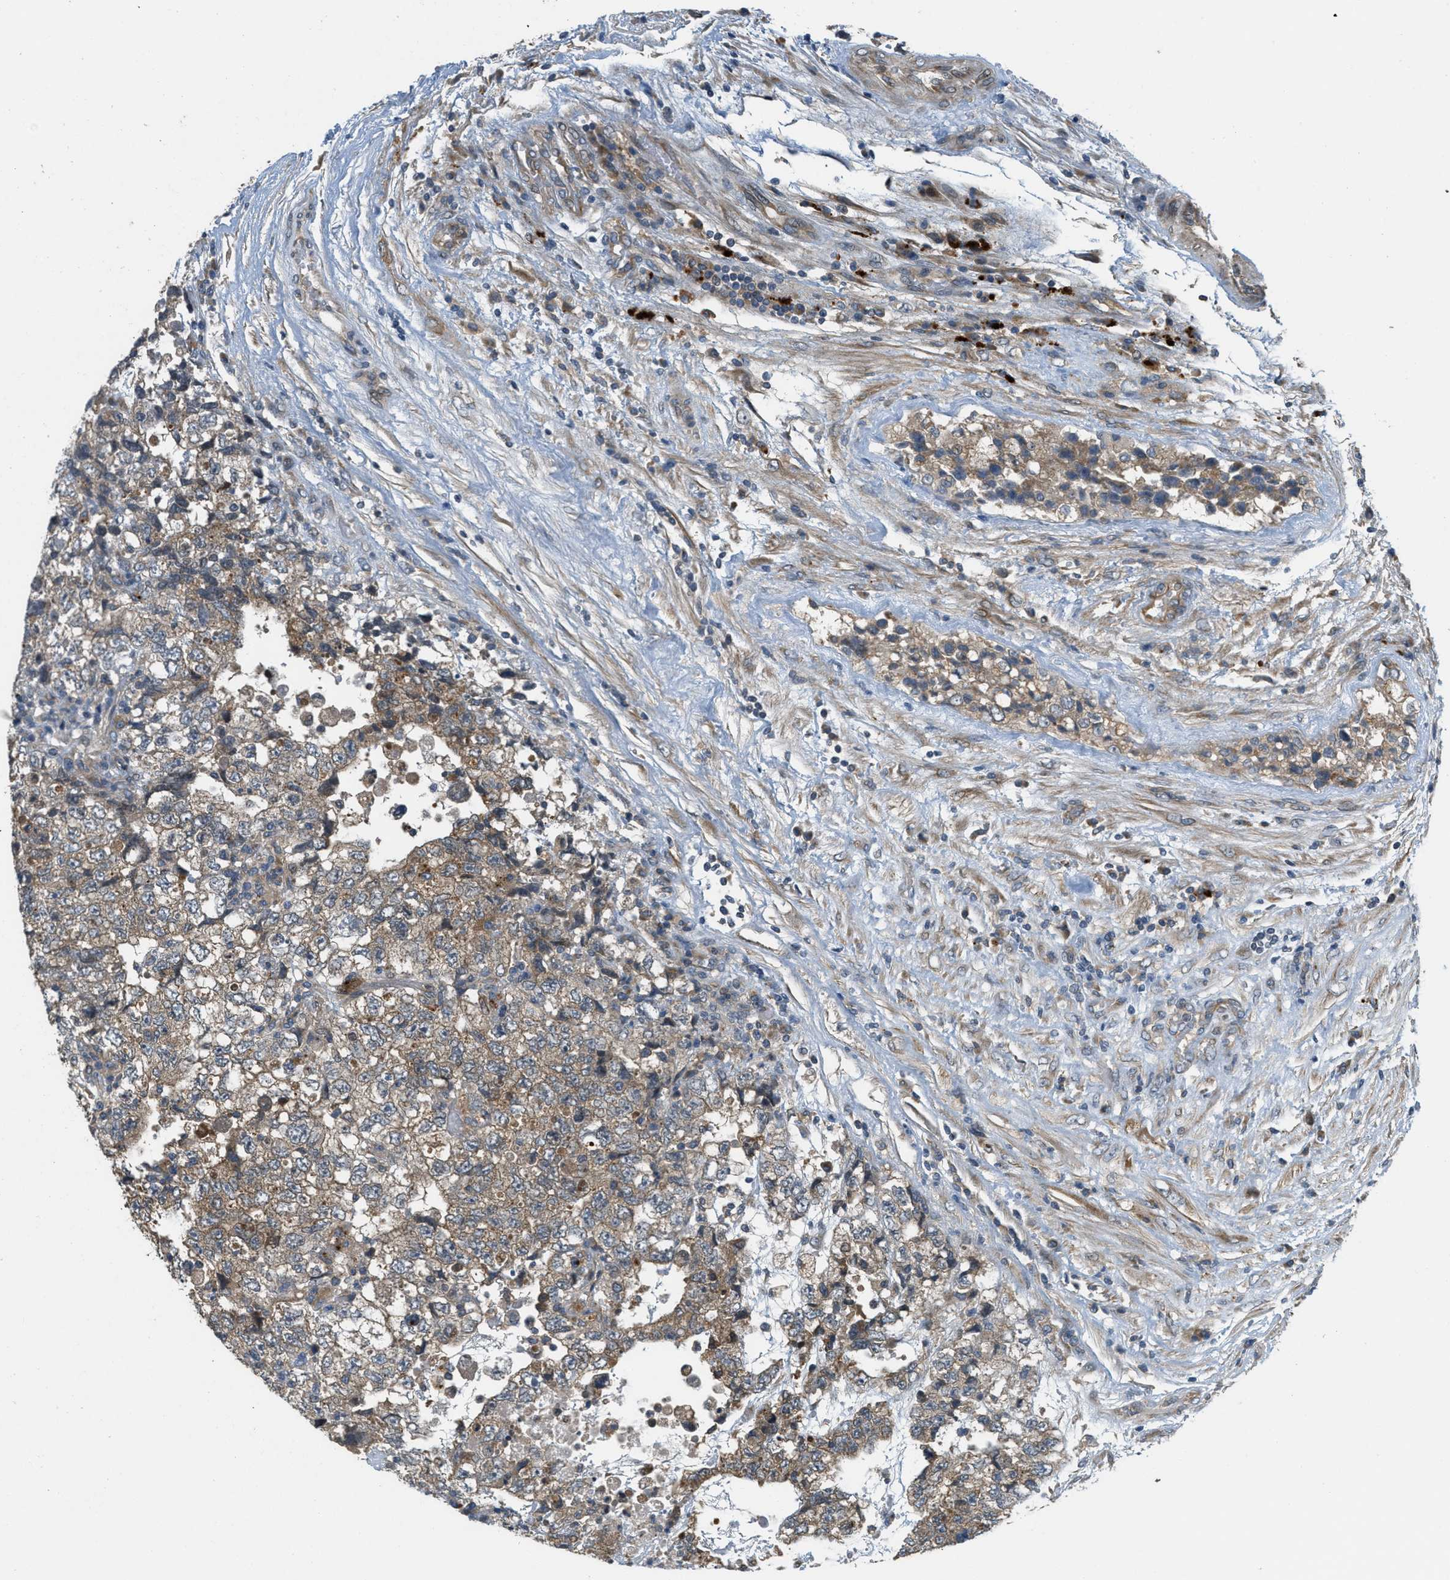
{"staining": {"intensity": "moderate", "quantity": ">75%", "location": "cytoplasmic/membranous"}, "tissue": "testis cancer", "cell_type": "Tumor cells", "image_type": "cancer", "snomed": [{"axis": "morphology", "description": "Carcinoma, Embryonal, NOS"}, {"axis": "topography", "description": "Testis"}], "caption": "This is a histology image of IHC staining of testis embryonal carcinoma, which shows moderate positivity in the cytoplasmic/membranous of tumor cells.", "gene": "ADCY6", "patient": {"sex": "male", "age": 36}}